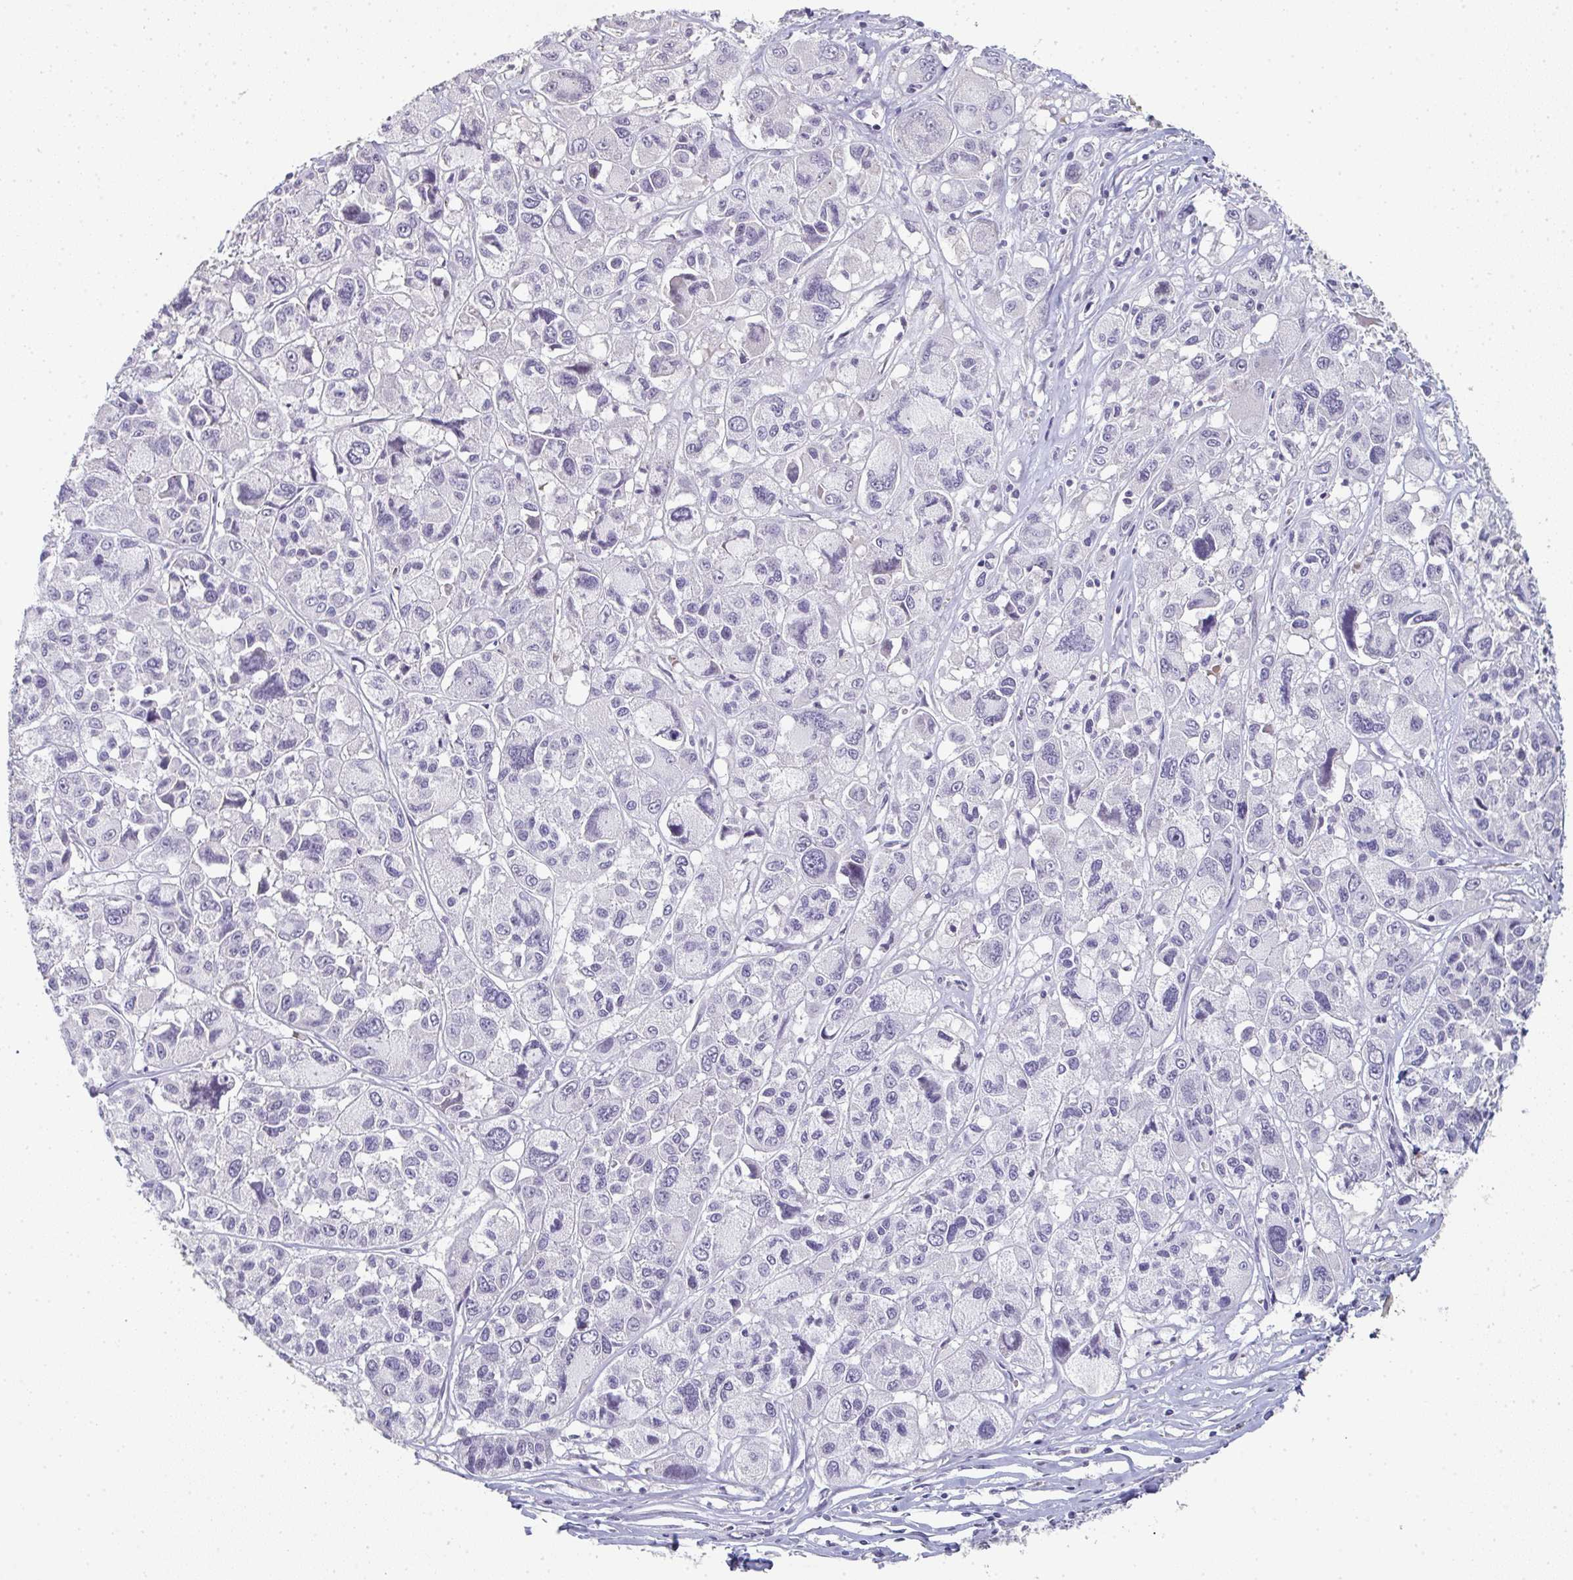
{"staining": {"intensity": "negative", "quantity": "none", "location": "none"}, "tissue": "melanoma", "cell_type": "Tumor cells", "image_type": "cancer", "snomed": [{"axis": "morphology", "description": "Malignant melanoma, NOS"}, {"axis": "topography", "description": "Skin"}], "caption": "Melanoma was stained to show a protein in brown. There is no significant expression in tumor cells.", "gene": "A1CF", "patient": {"sex": "female", "age": 66}}